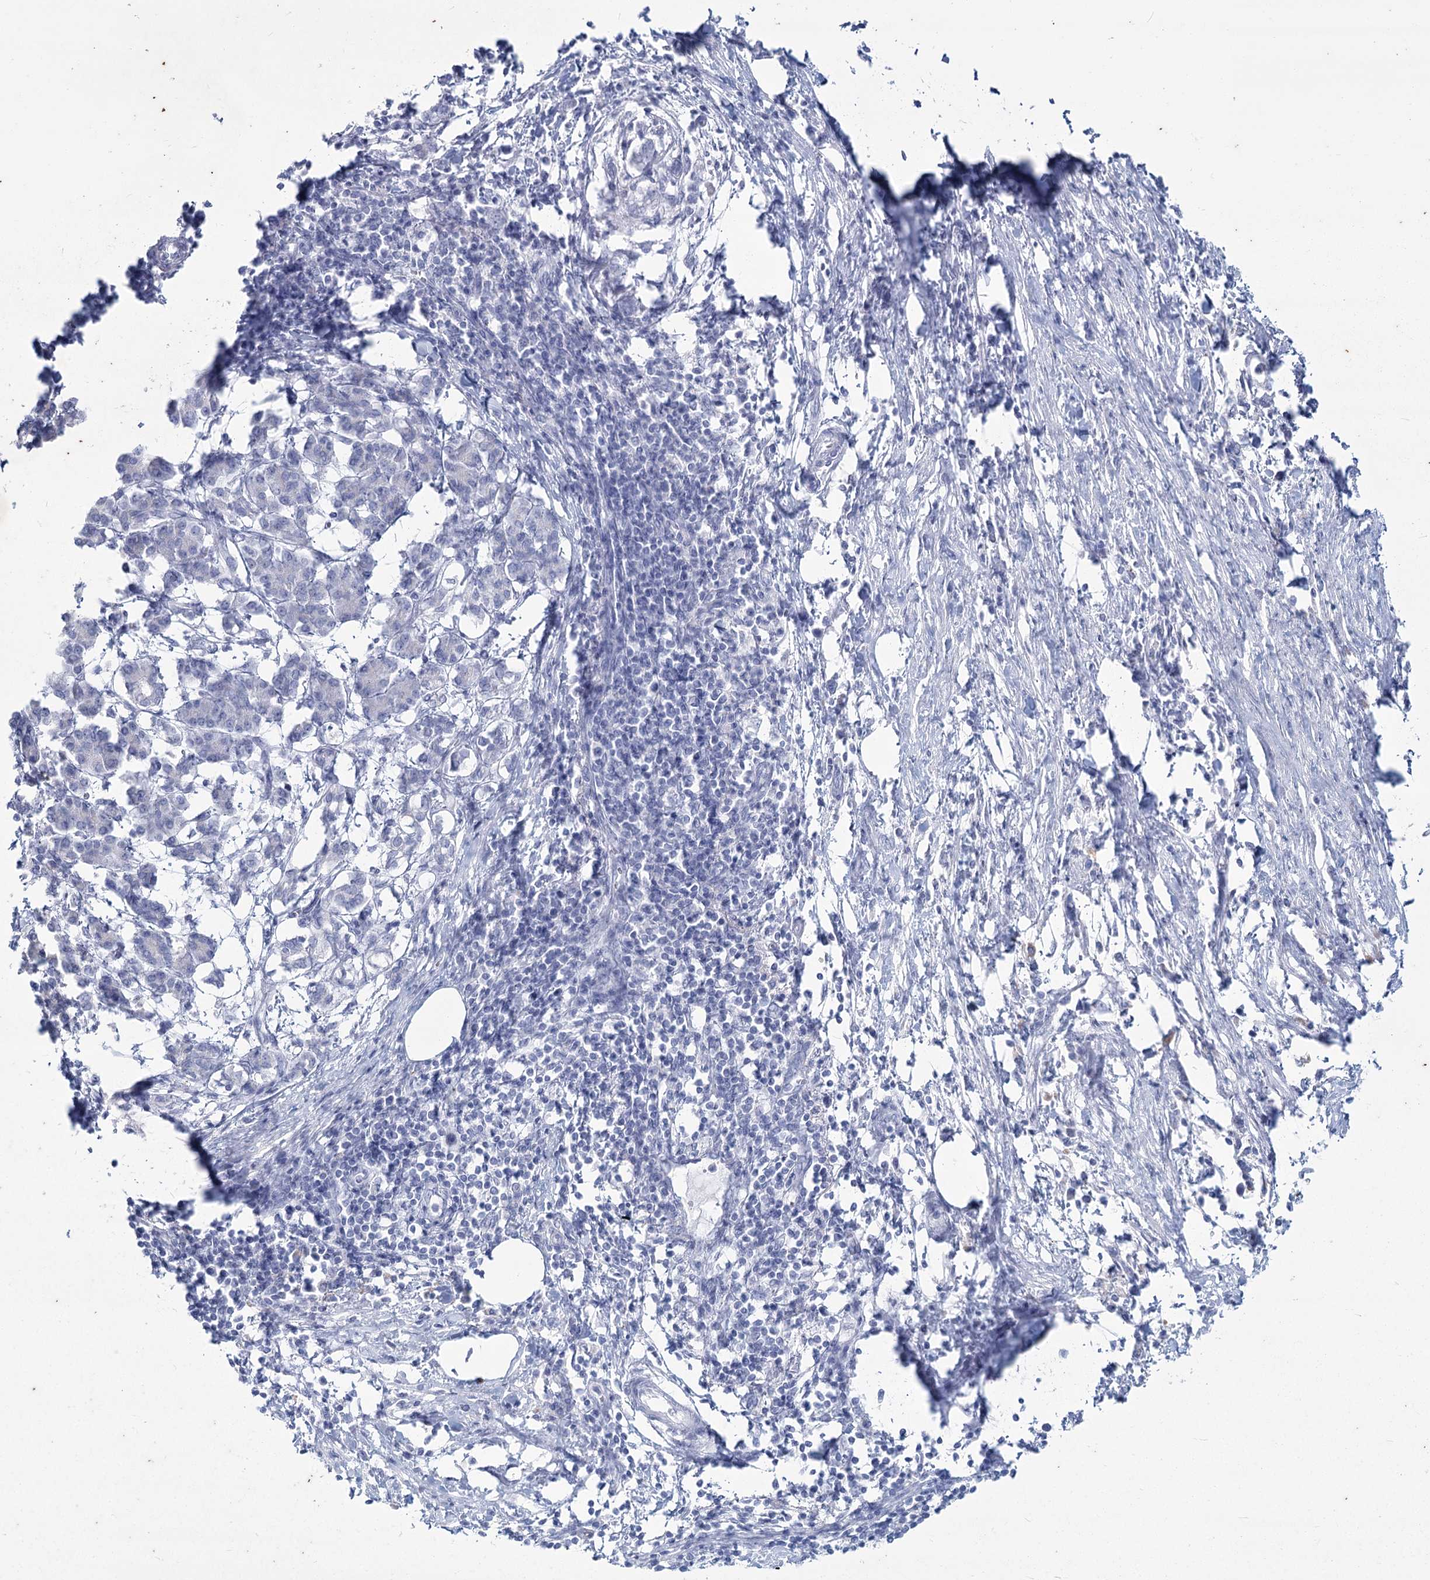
{"staining": {"intensity": "negative", "quantity": "none", "location": "none"}, "tissue": "pancreatic cancer", "cell_type": "Tumor cells", "image_type": "cancer", "snomed": [{"axis": "morphology", "description": "Adenocarcinoma, NOS"}, {"axis": "topography", "description": "Pancreas"}], "caption": "An image of pancreatic cancer (adenocarcinoma) stained for a protein exhibits no brown staining in tumor cells.", "gene": "SLC6A19", "patient": {"sex": "female", "age": 55}}